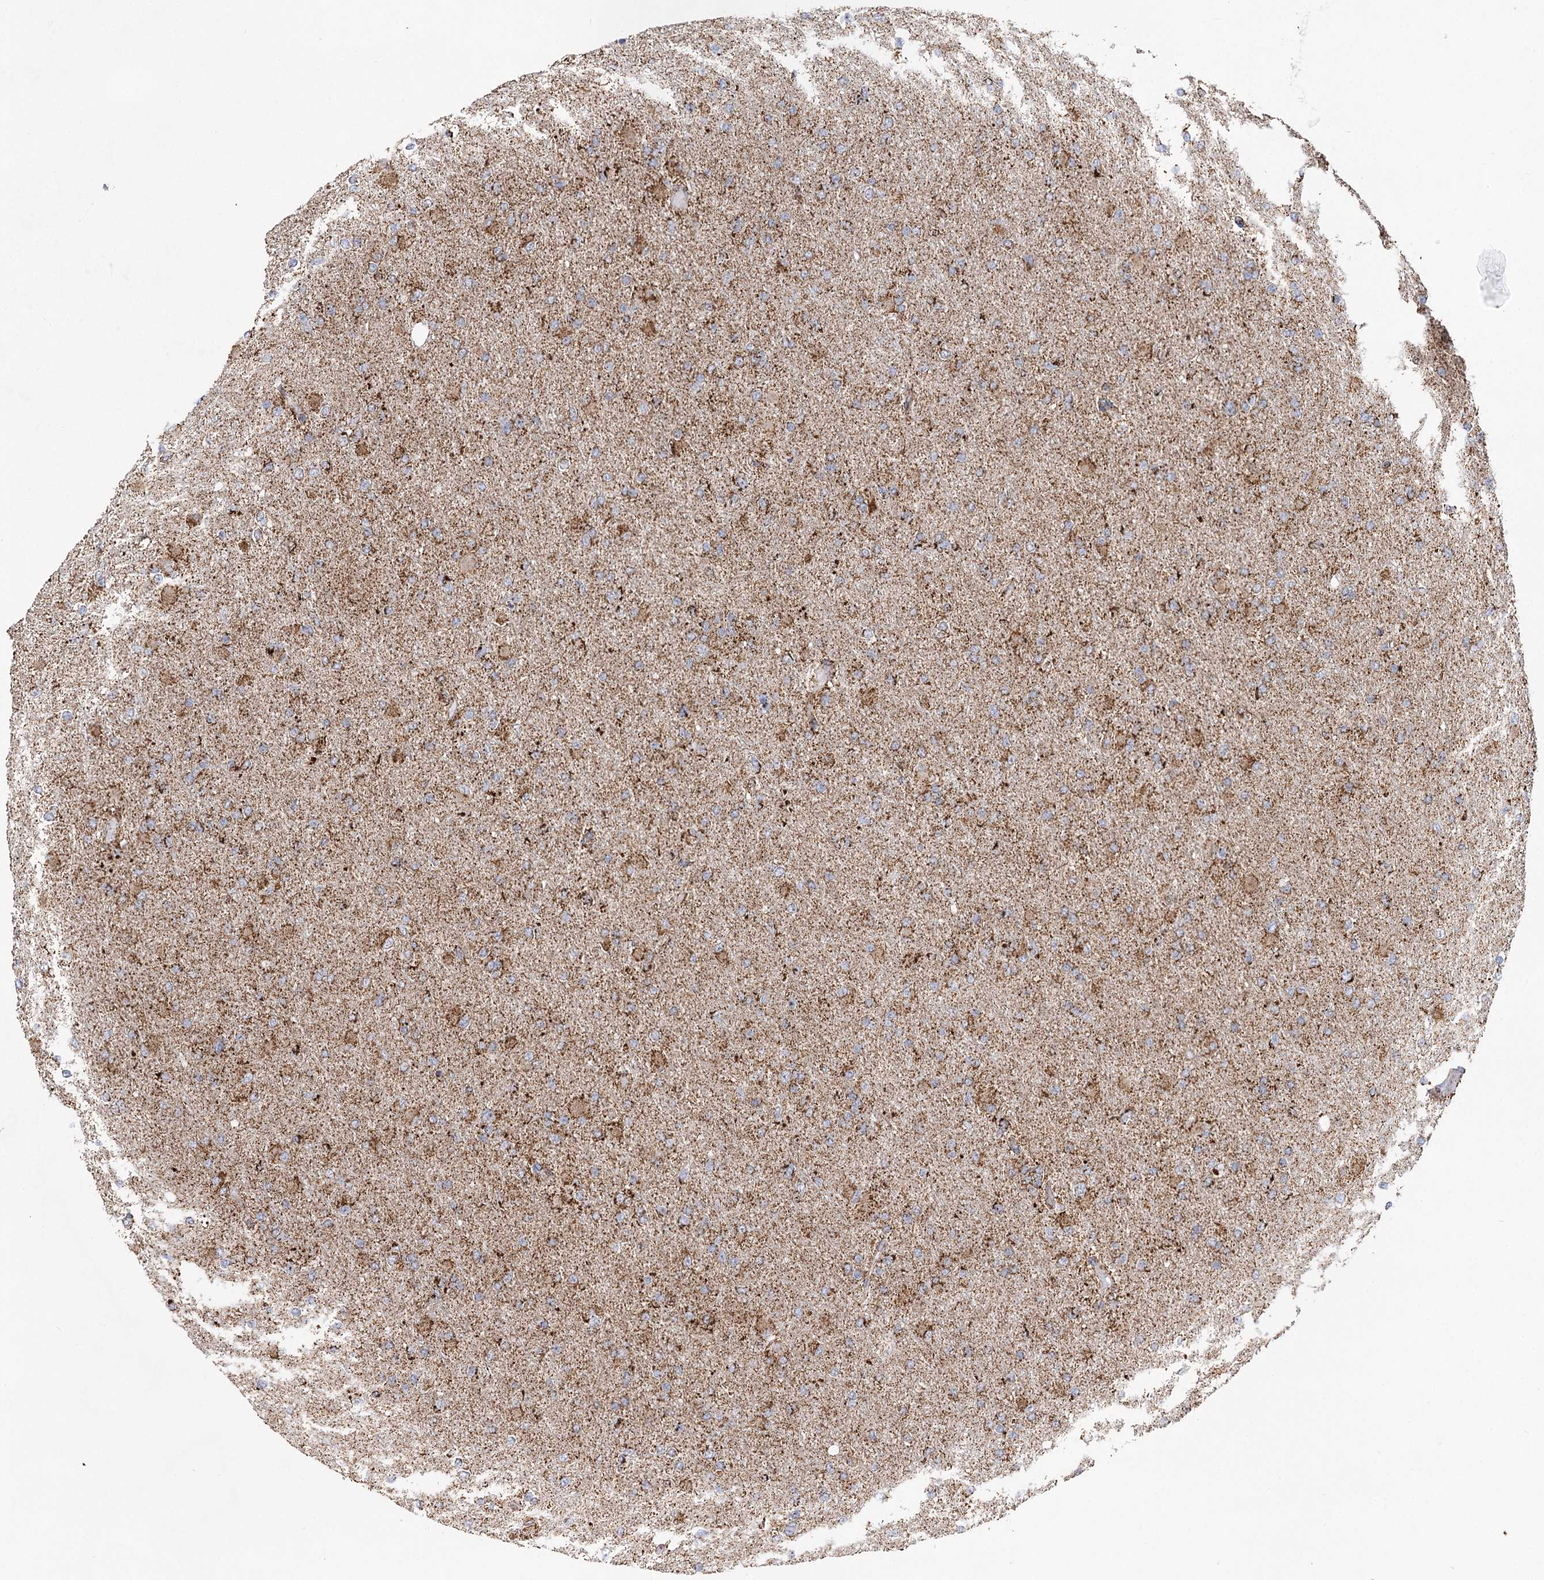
{"staining": {"intensity": "moderate", "quantity": "25%-75%", "location": "cytoplasmic/membranous"}, "tissue": "glioma", "cell_type": "Tumor cells", "image_type": "cancer", "snomed": [{"axis": "morphology", "description": "Glioma, malignant, High grade"}, {"axis": "topography", "description": "Cerebral cortex"}], "caption": "Malignant glioma (high-grade) stained with DAB immunohistochemistry reveals medium levels of moderate cytoplasmic/membranous positivity in about 25%-75% of tumor cells.", "gene": "NADK2", "patient": {"sex": "female", "age": 36}}